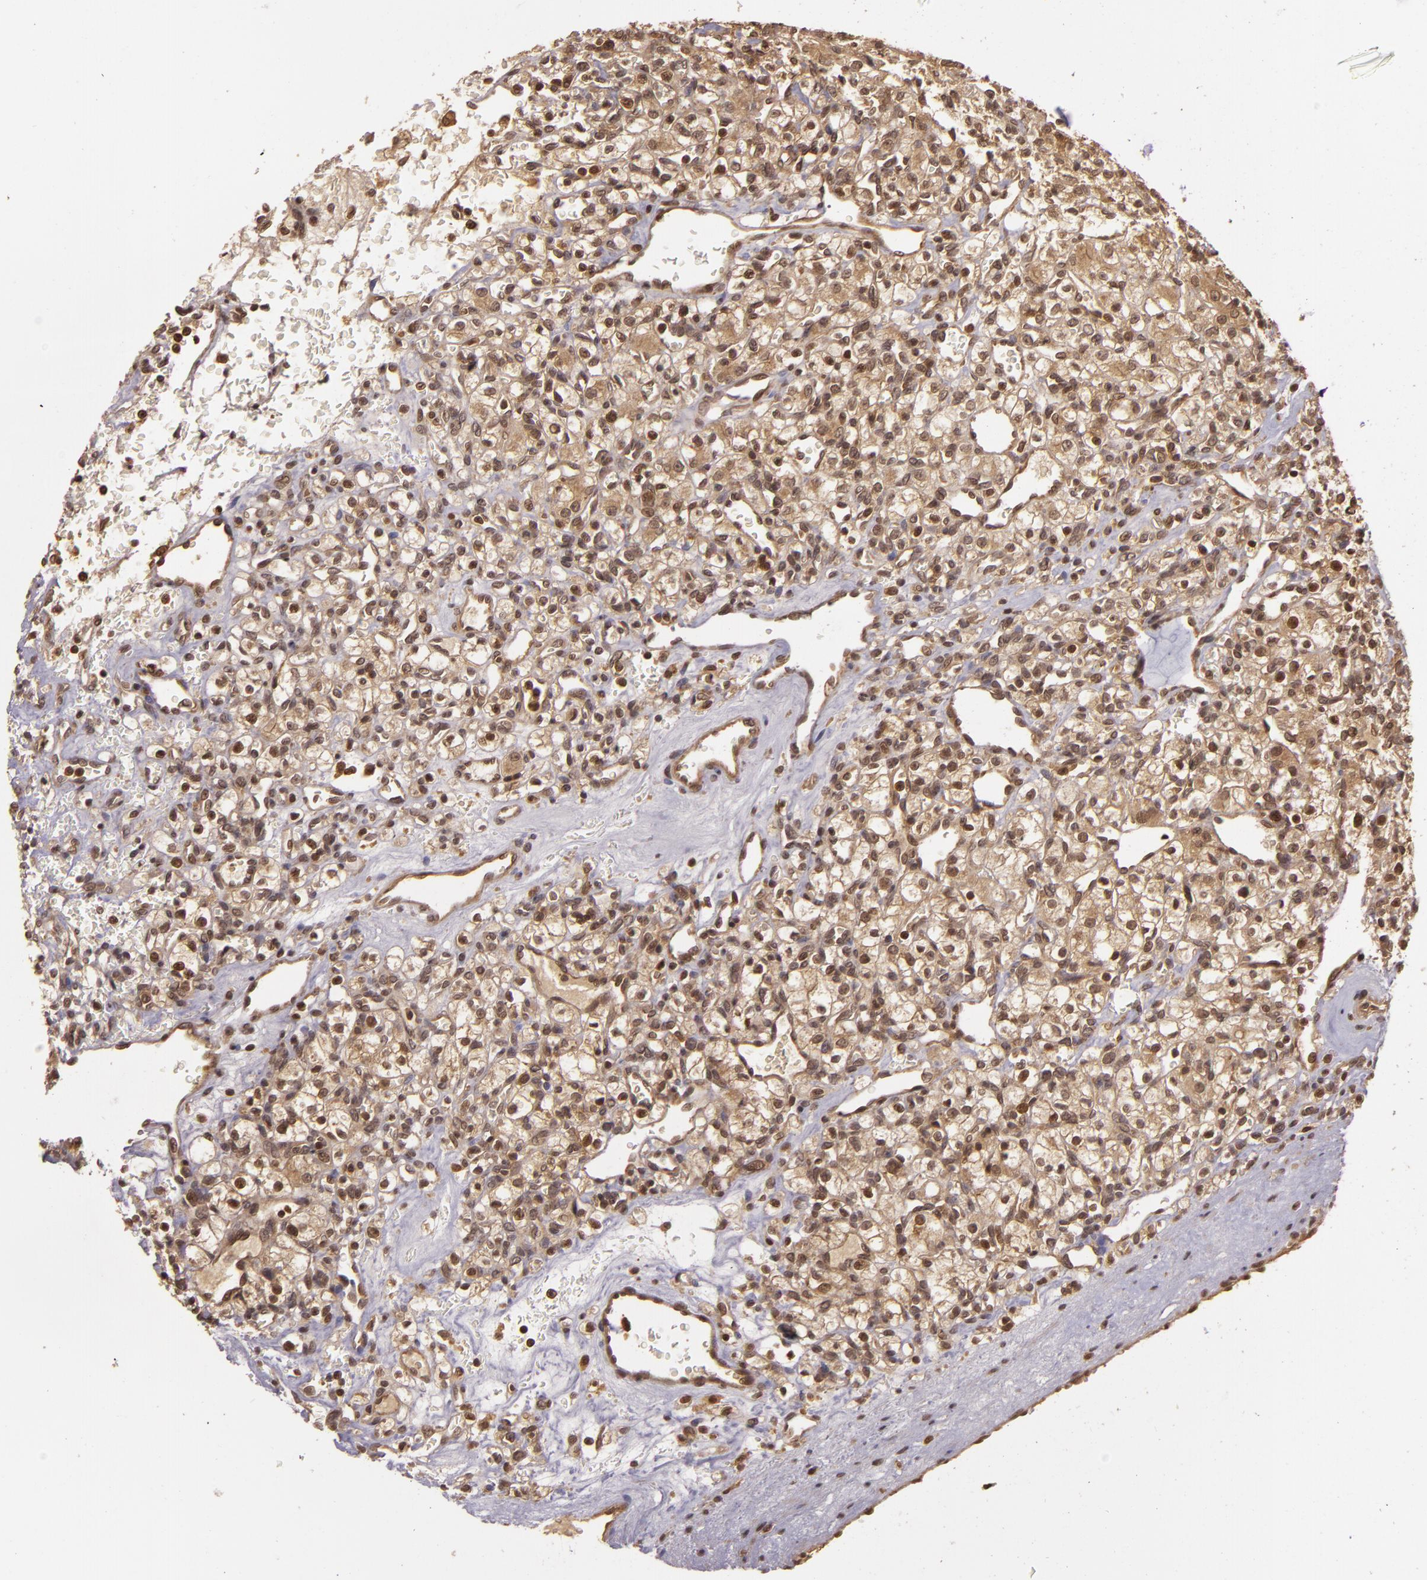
{"staining": {"intensity": "moderate", "quantity": "25%-75%", "location": "cytoplasmic/membranous,nuclear"}, "tissue": "renal cancer", "cell_type": "Tumor cells", "image_type": "cancer", "snomed": [{"axis": "morphology", "description": "Adenocarcinoma, NOS"}, {"axis": "topography", "description": "Kidney"}], "caption": "Protein staining shows moderate cytoplasmic/membranous and nuclear staining in approximately 25%-75% of tumor cells in adenocarcinoma (renal). The staining was performed using DAB, with brown indicating positive protein expression. Nuclei are stained blue with hematoxylin.", "gene": "TXNRD2", "patient": {"sex": "female", "age": 62}}